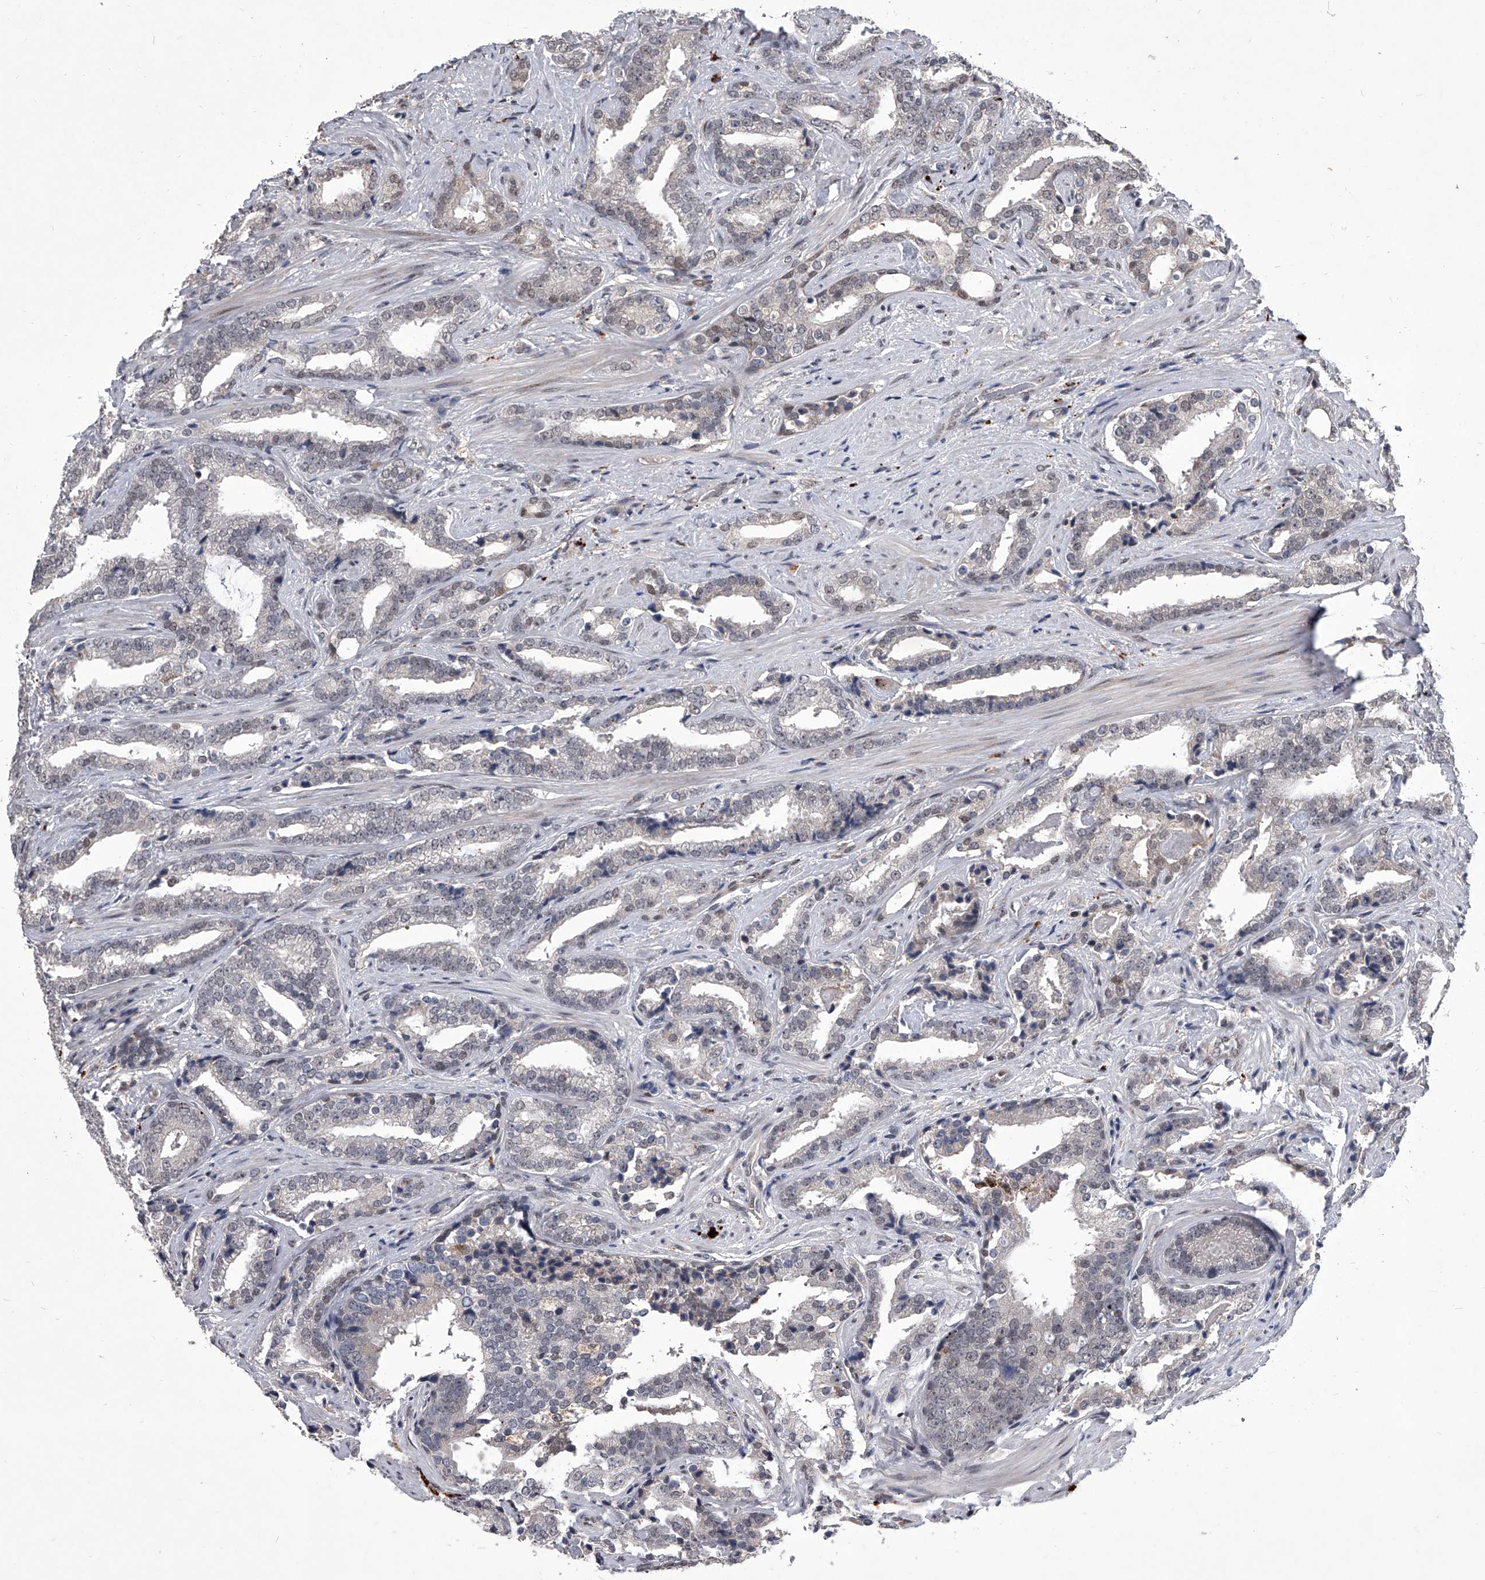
{"staining": {"intensity": "weak", "quantity": "<25%", "location": "cytoplasmic/membranous,nuclear"}, "tissue": "prostate cancer", "cell_type": "Tumor cells", "image_type": "cancer", "snomed": [{"axis": "morphology", "description": "Adenocarcinoma, Low grade"}, {"axis": "topography", "description": "Prostate"}], "caption": "Immunohistochemistry (IHC) photomicrograph of prostate adenocarcinoma (low-grade) stained for a protein (brown), which displays no positivity in tumor cells.", "gene": "CMTR1", "patient": {"sex": "male", "age": 67}}